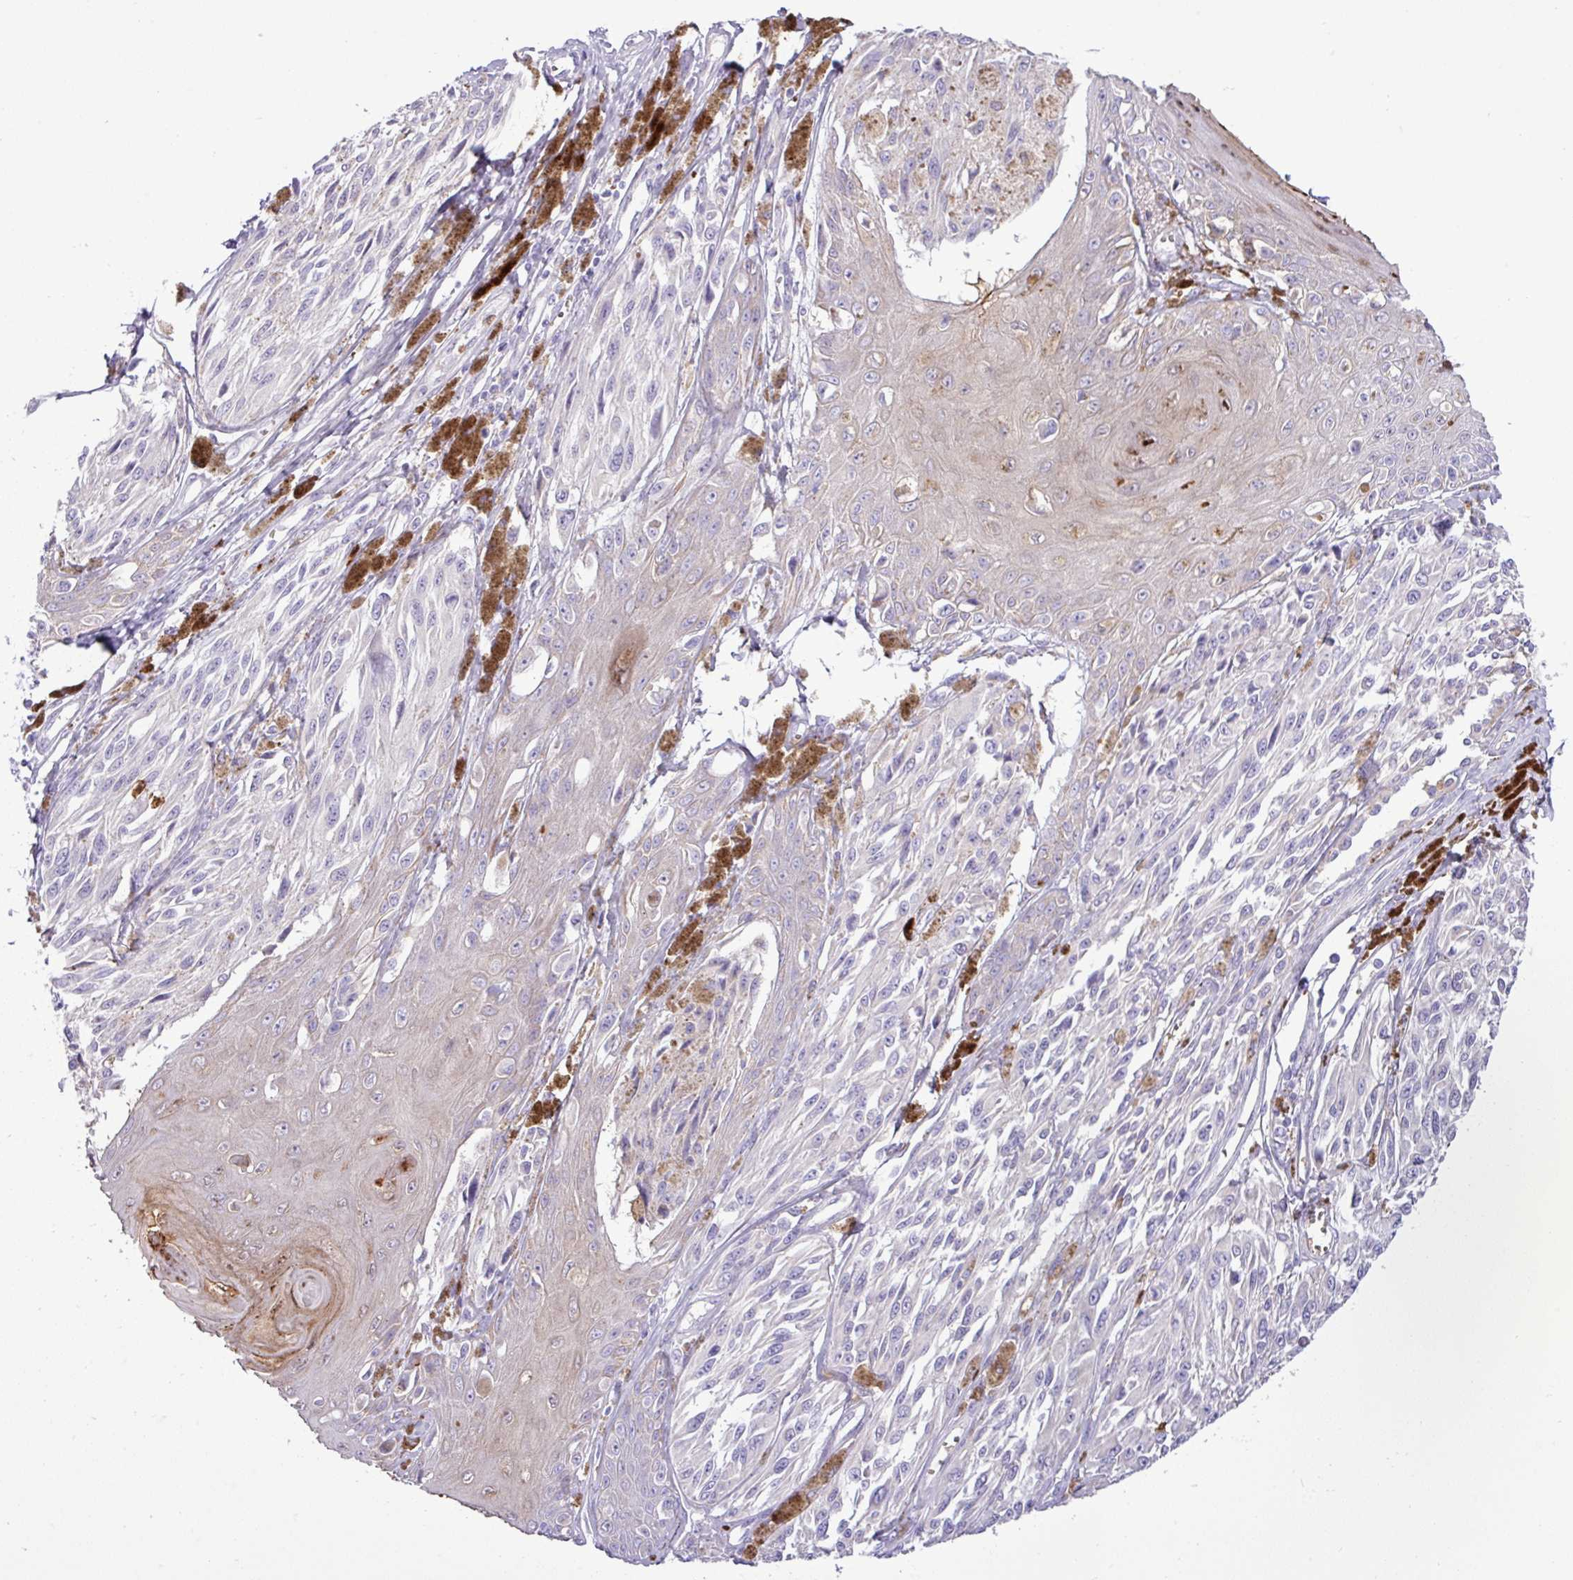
{"staining": {"intensity": "negative", "quantity": "none", "location": "none"}, "tissue": "melanoma", "cell_type": "Tumor cells", "image_type": "cancer", "snomed": [{"axis": "morphology", "description": "Malignant melanoma, NOS"}, {"axis": "topography", "description": "Skin"}], "caption": "IHC of human melanoma displays no positivity in tumor cells.", "gene": "MGAT4B", "patient": {"sex": "male", "age": 94}}